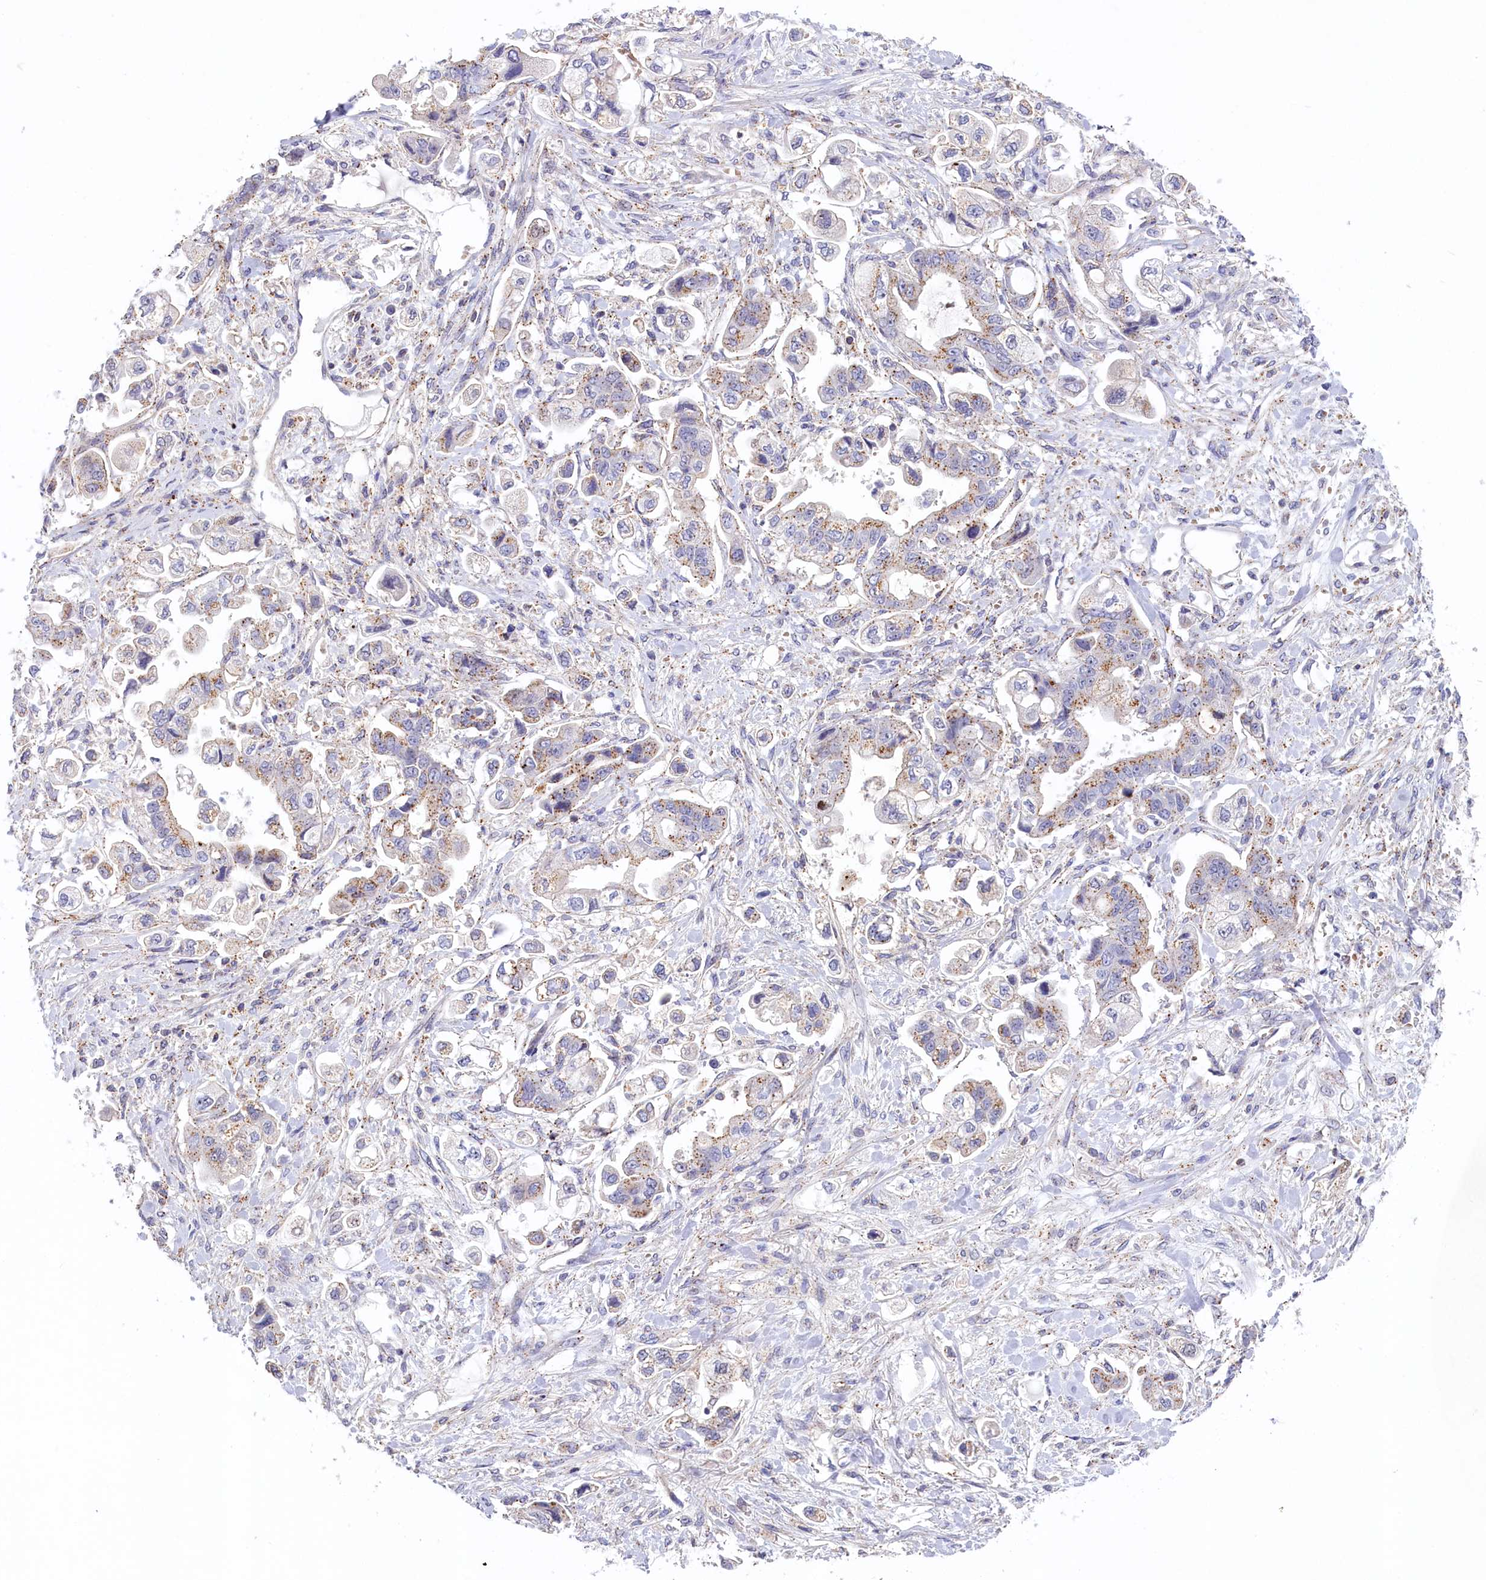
{"staining": {"intensity": "moderate", "quantity": "25%-75%", "location": "cytoplasmic/membranous"}, "tissue": "stomach cancer", "cell_type": "Tumor cells", "image_type": "cancer", "snomed": [{"axis": "morphology", "description": "Adenocarcinoma, NOS"}, {"axis": "topography", "description": "Stomach"}], "caption": "Stomach cancer (adenocarcinoma) tissue exhibits moderate cytoplasmic/membranous expression in about 25%-75% of tumor cells (DAB (3,3'-diaminobenzidine) = brown stain, brightfield microscopy at high magnification).", "gene": "HYKK", "patient": {"sex": "male", "age": 62}}